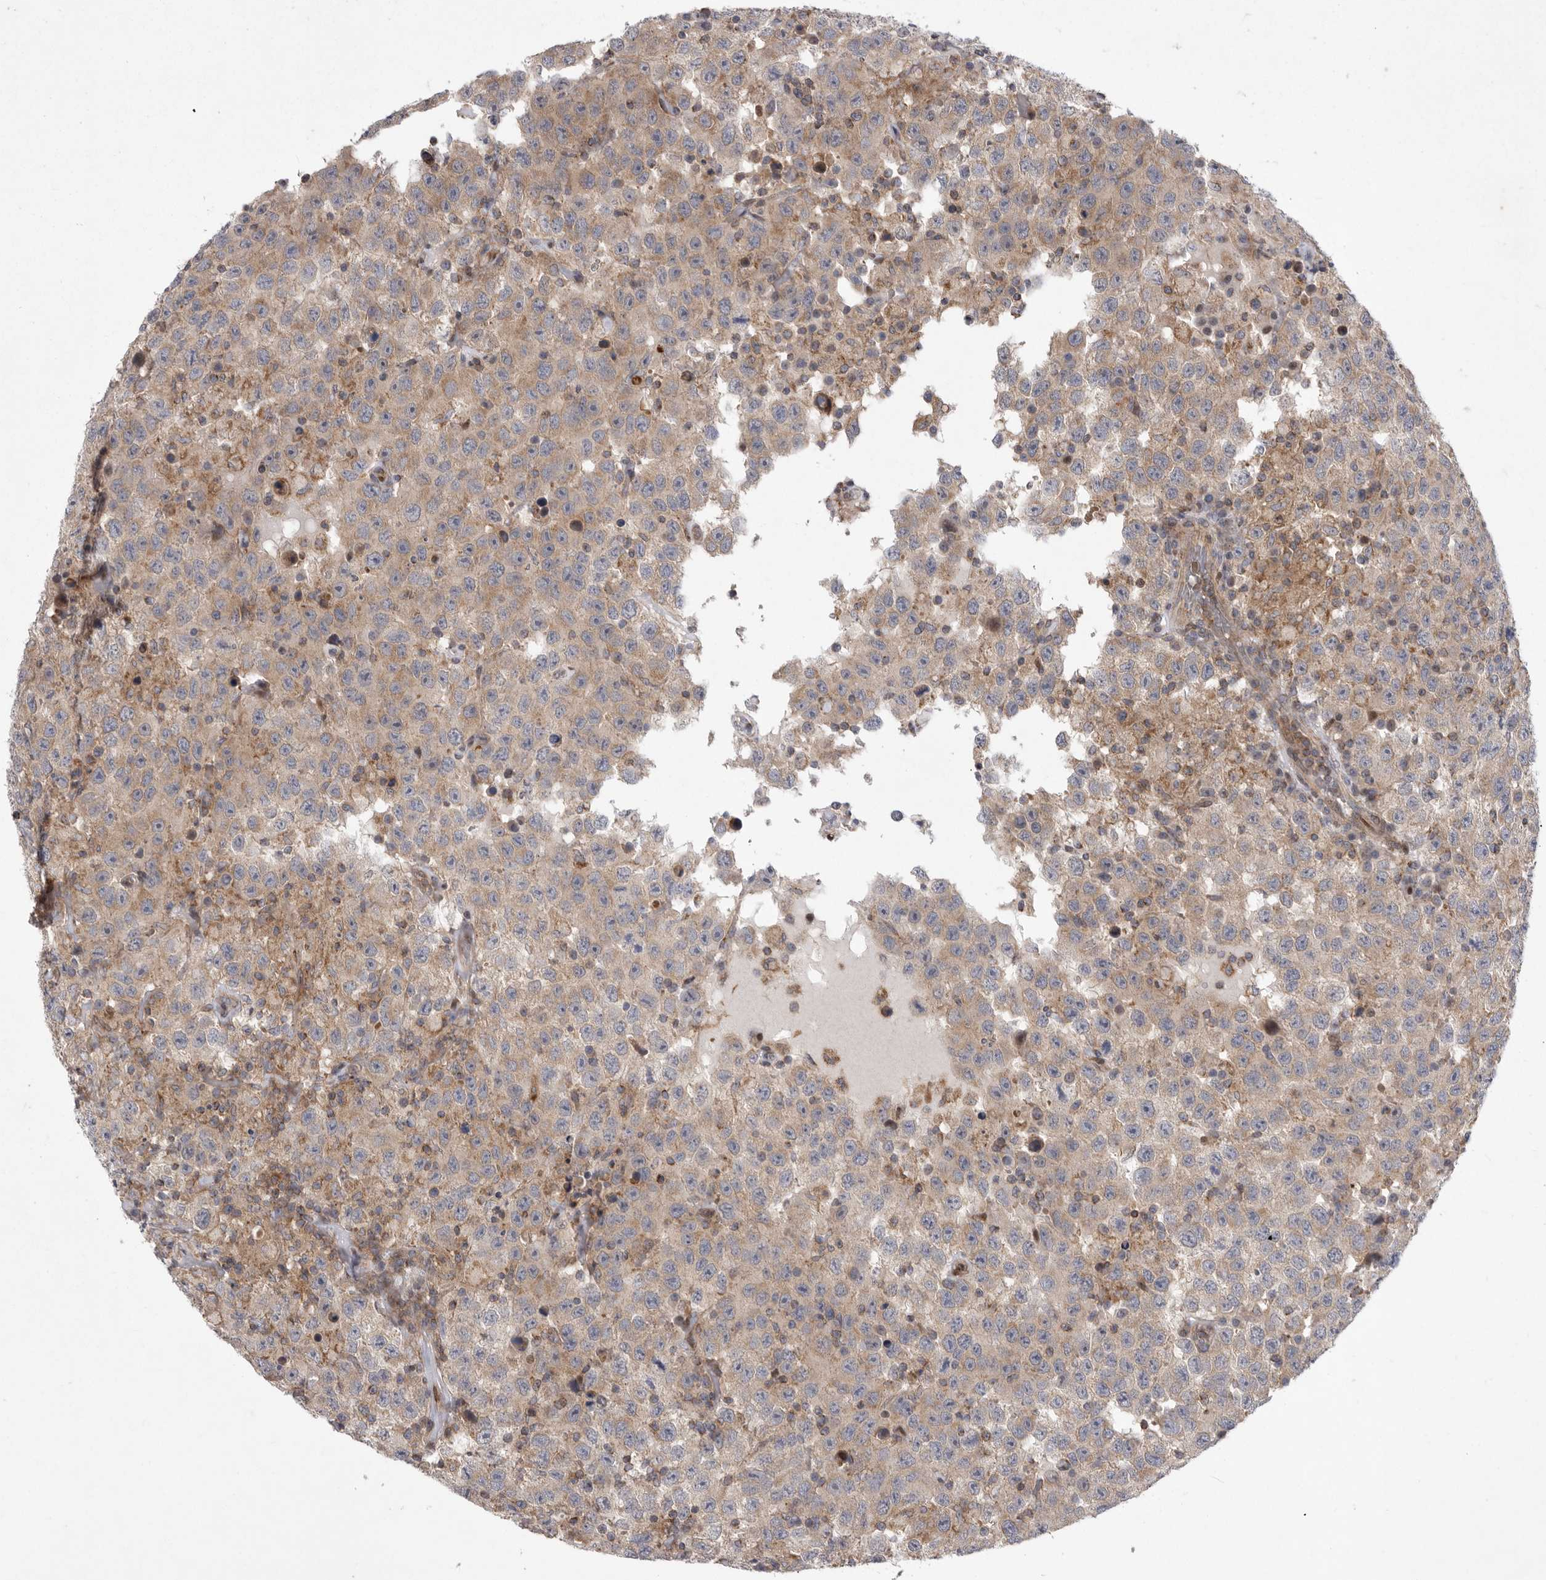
{"staining": {"intensity": "weak", "quantity": ">75%", "location": "cytoplasmic/membranous"}, "tissue": "testis cancer", "cell_type": "Tumor cells", "image_type": "cancer", "snomed": [{"axis": "morphology", "description": "Seminoma, NOS"}, {"axis": "topography", "description": "Testis"}], "caption": "Human testis cancer (seminoma) stained for a protein (brown) exhibits weak cytoplasmic/membranous positive staining in about >75% of tumor cells.", "gene": "MPZL1", "patient": {"sex": "male", "age": 41}}